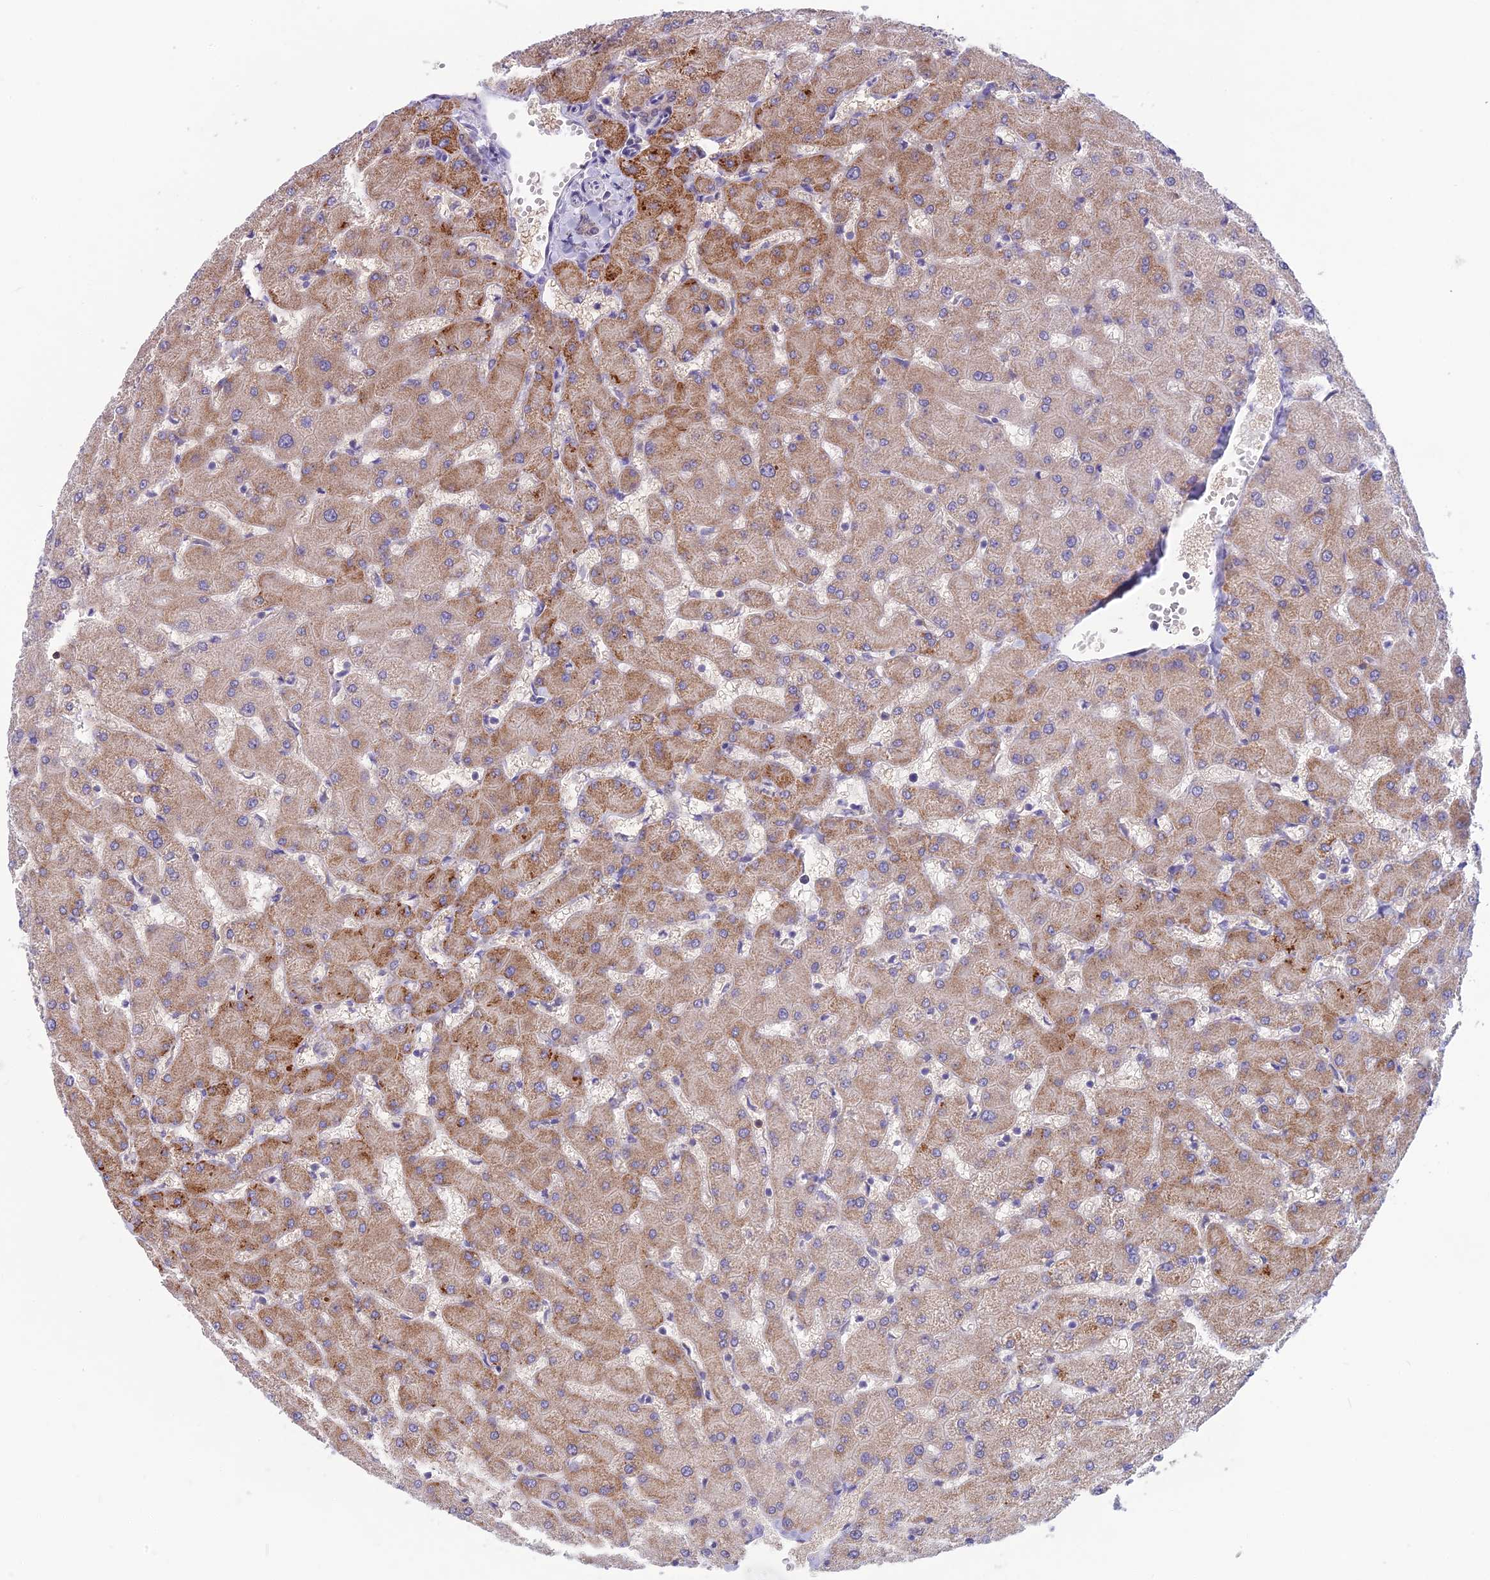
{"staining": {"intensity": "negative", "quantity": "none", "location": "none"}, "tissue": "liver", "cell_type": "Cholangiocytes", "image_type": "normal", "snomed": [{"axis": "morphology", "description": "Normal tissue, NOS"}, {"axis": "topography", "description": "Liver"}], "caption": "Protein analysis of normal liver demonstrates no significant staining in cholangiocytes.", "gene": "SNAP91", "patient": {"sex": "female", "age": 63}}